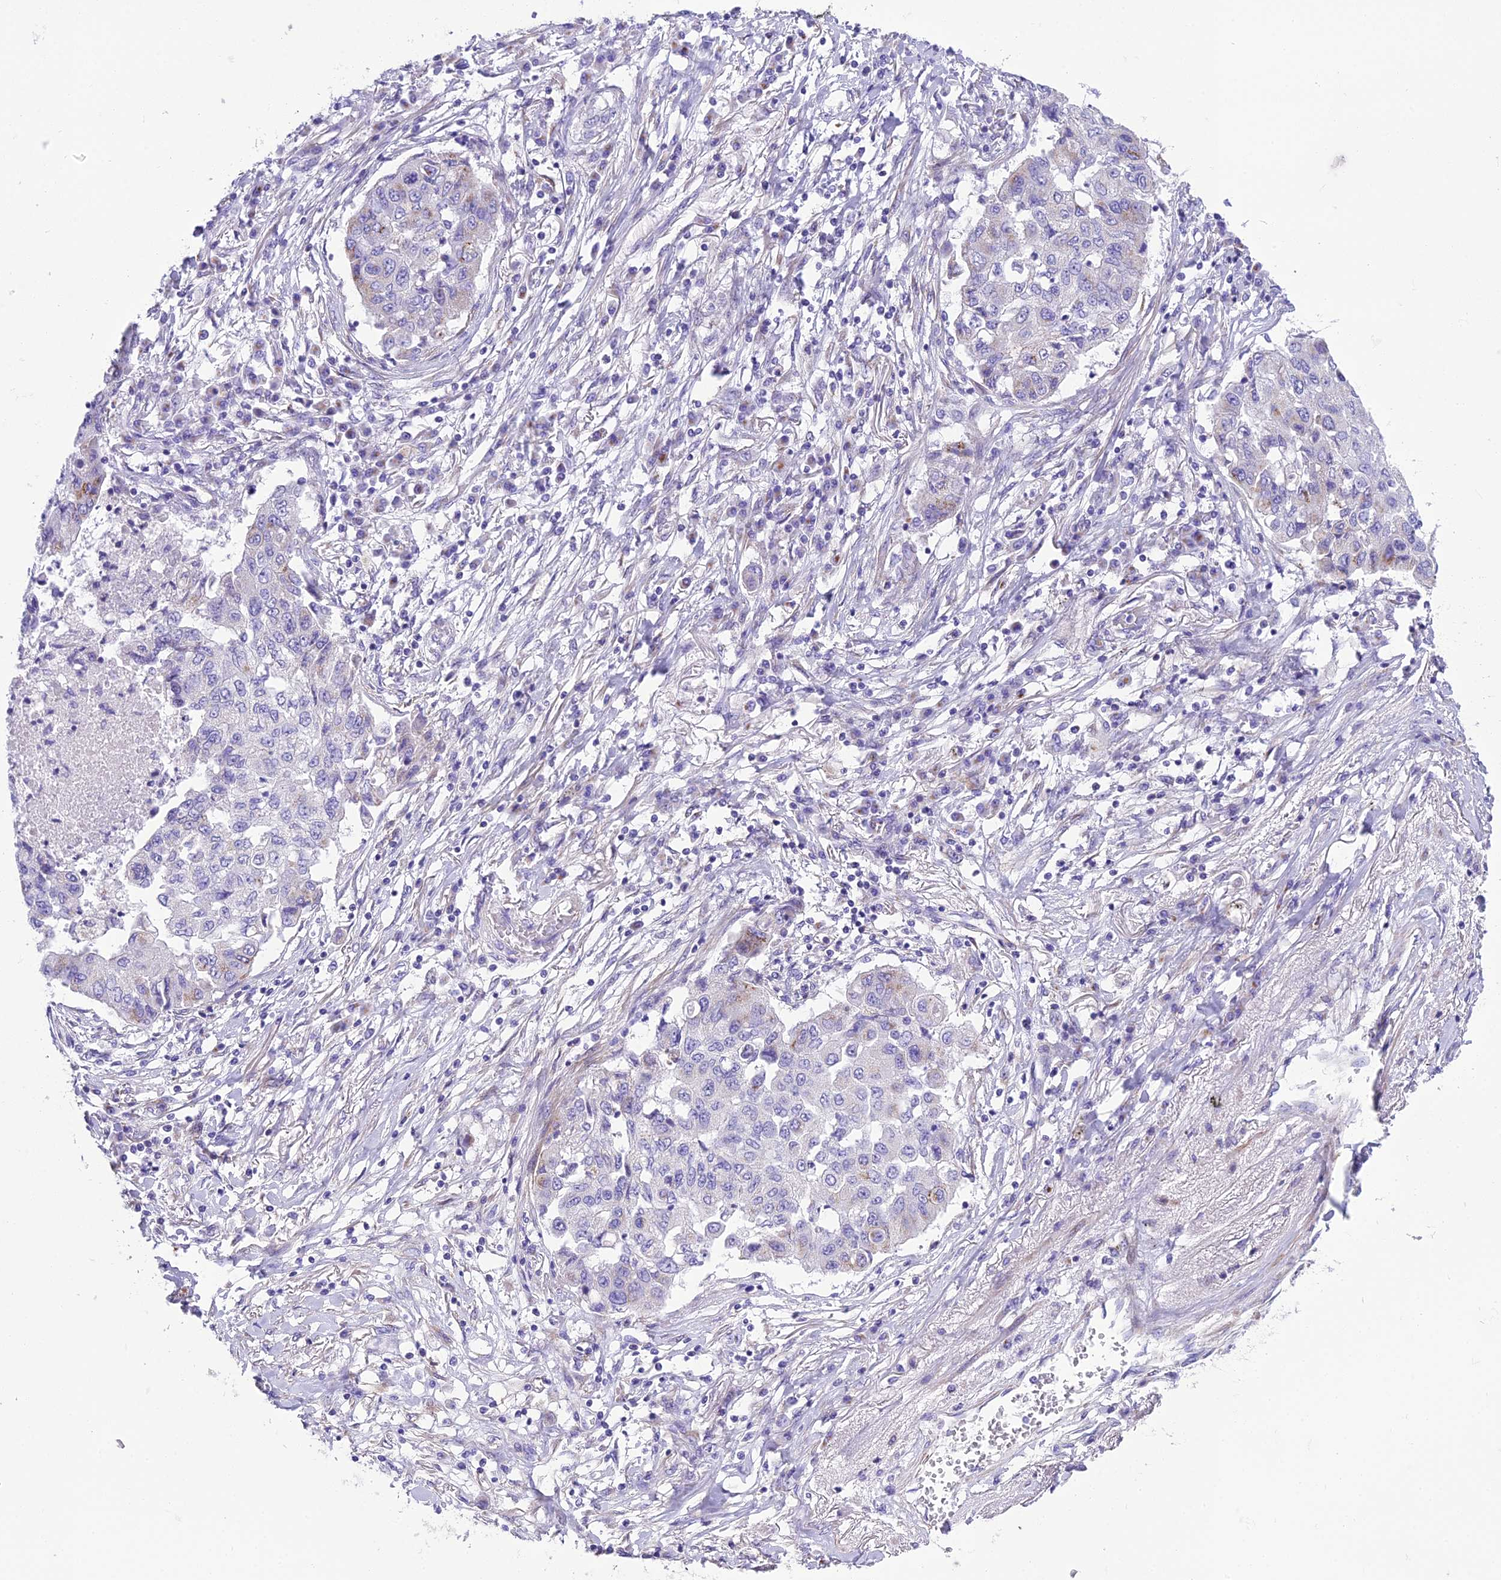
{"staining": {"intensity": "moderate", "quantity": "<25%", "location": "cytoplasmic/membranous"}, "tissue": "lung cancer", "cell_type": "Tumor cells", "image_type": "cancer", "snomed": [{"axis": "morphology", "description": "Squamous cell carcinoma, NOS"}, {"axis": "topography", "description": "Lung"}], "caption": "The immunohistochemical stain highlights moderate cytoplasmic/membranous staining in tumor cells of lung cancer (squamous cell carcinoma) tissue.", "gene": "GFRA1", "patient": {"sex": "male", "age": 74}}